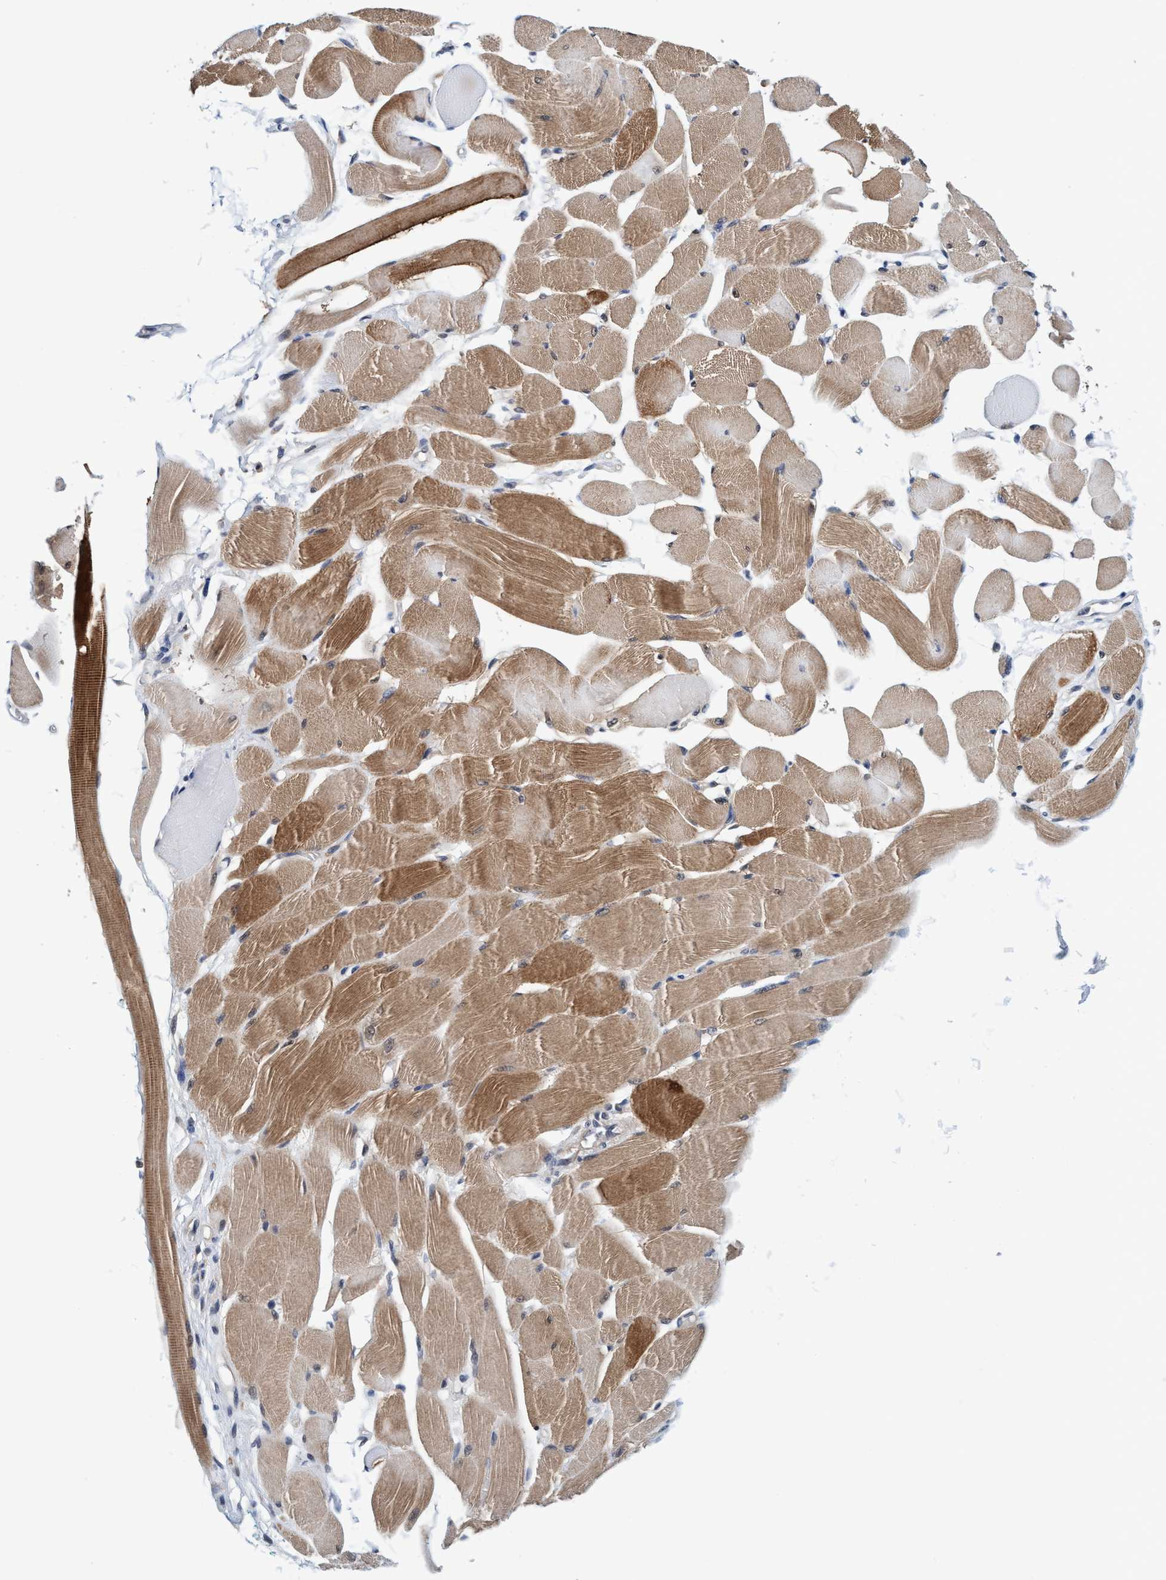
{"staining": {"intensity": "moderate", "quantity": ">75%", "location": "cytoplasmic/membranous"}, "tissue": "skeletal muscle", "cell_type": "Myocytes", "image_type": "normal", "snomed": [{"axis": "morphology", "description": "Normal tissue, NOS"}, {"axis": "topography", "description": "Skeletal muscle"}, {"axis": "topography", "description": "Peripheral nerve tissue"}], "caption": "Myocytes exhibit medium levels of moderate cytoplasmic/membranous staining in about >75% of cells in unremarkable human skeletal muscle. (Brightfield microscopy of DAB IHC at high magnification).", "gene": "PSMD12", "patient": {"sex": "female", "age": 84}}